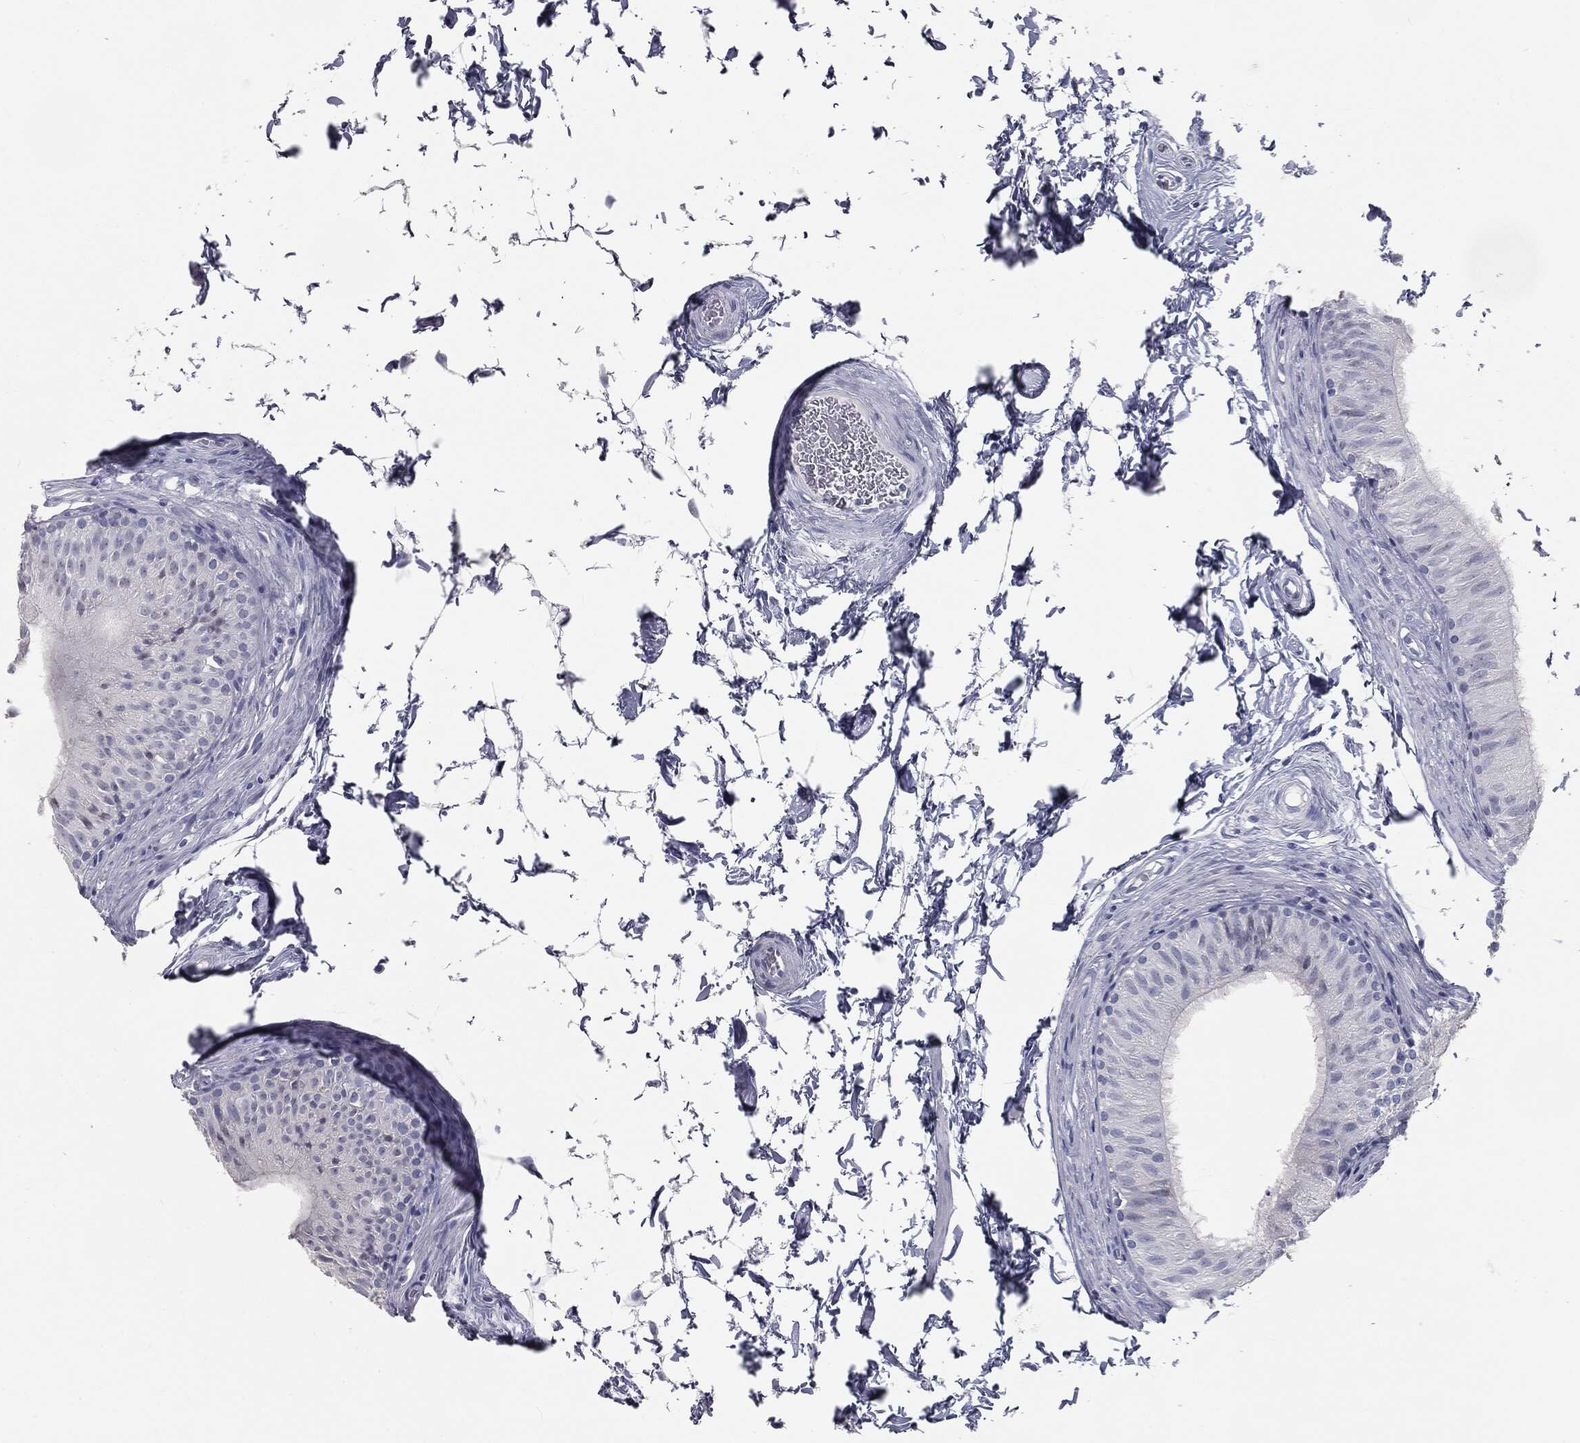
{"staining": {"intensity": "negative", "quantity": "none", "location": "none"}, "tissue": "epididymis", "cell_type": "Glandular cells", "image_type": "normal", "snomed": [{"axis": "morphology", "description": "Normal tissue, NOS"}, {"axis": "topography", "description": "Epididymis"}], "caption": "Immunohistochemistry (IHC) image of benign epididymis: epididymis stained with DAB displays no significant protein staining in glandular cells. Nuclei are stained in blue.", "gene": "PRAME", "patient": {"sex": "male", "age": 34}}